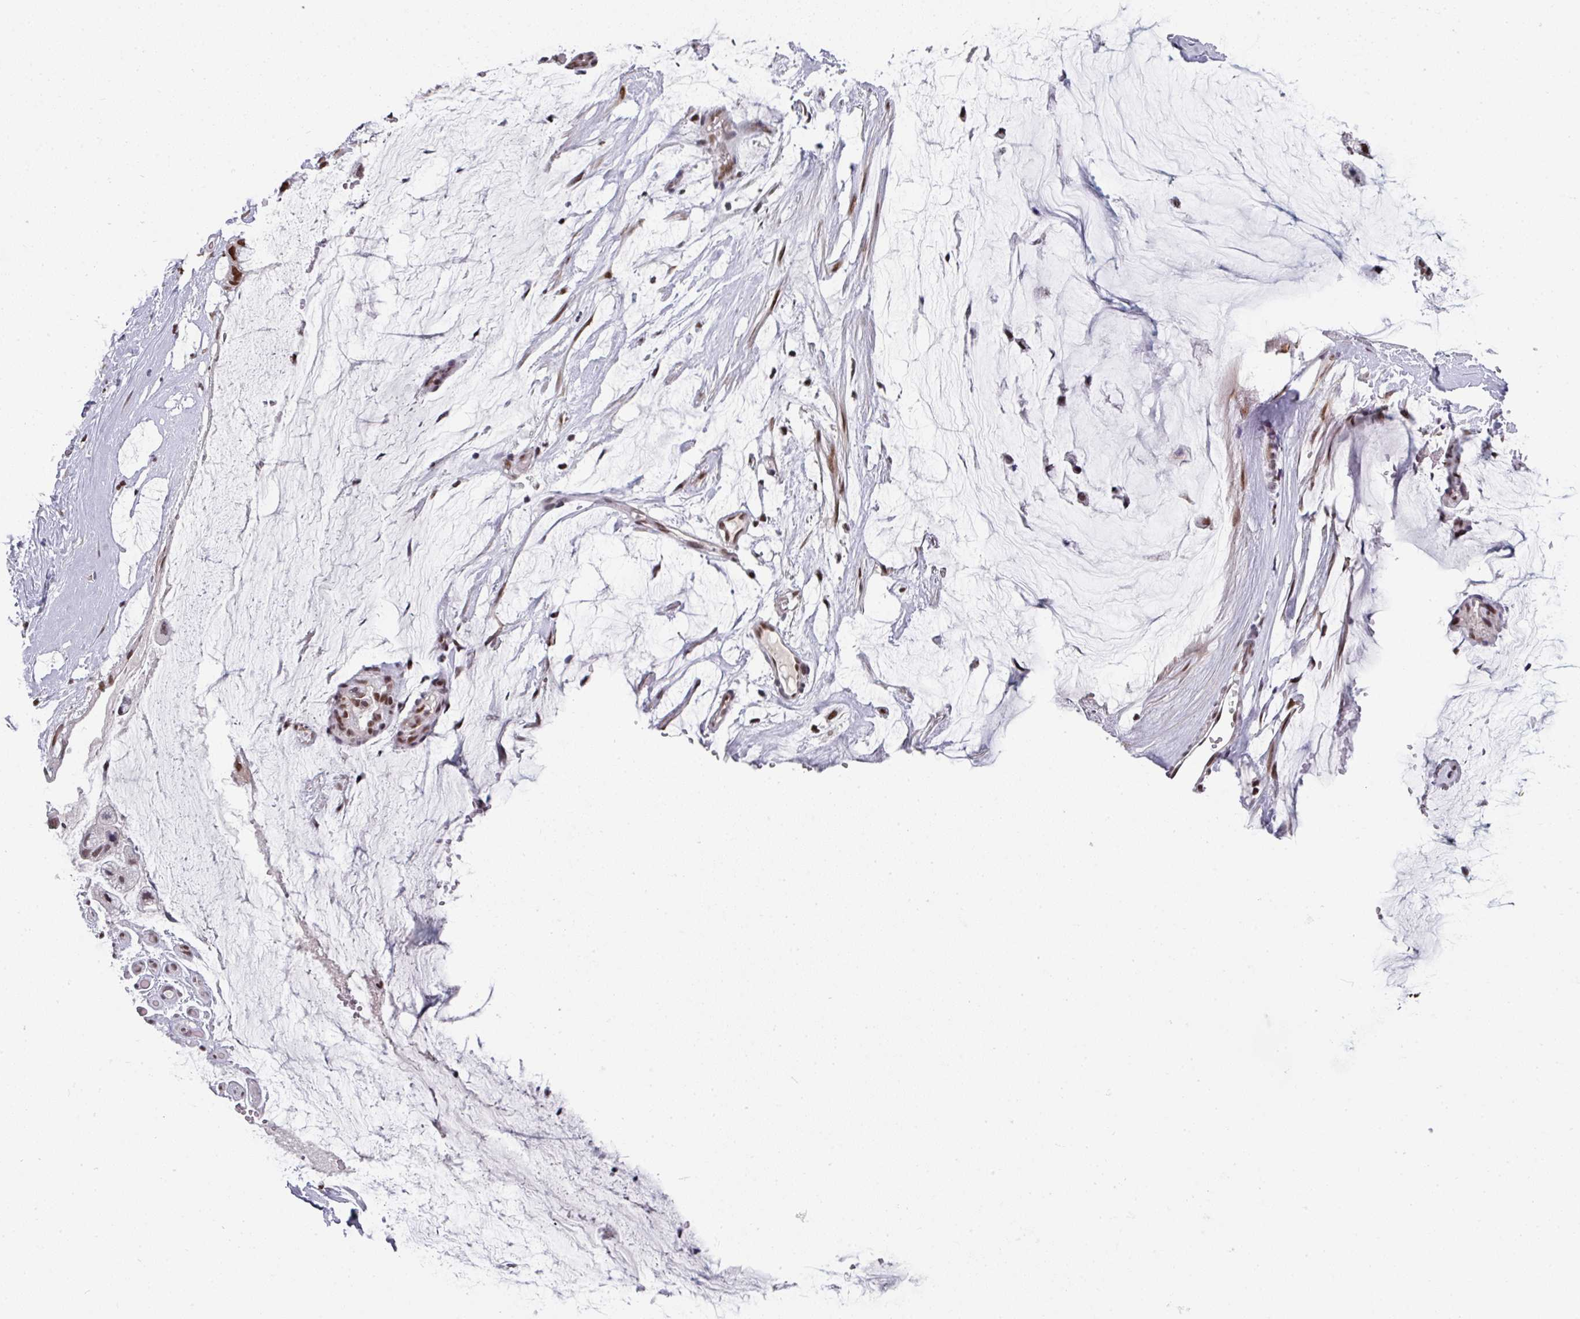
{"staining": {"intensity": "moderate", "quantity": ">75%", "location": "nuclear"}, "tissue": "ovarian cancer", "cell_type": "Tumor cells", "image_type": "cancer", "snomed": [{"axis": "morphology", "description": "Cystadenocarcinoma, mucinous, NOS"}, {"axis": "topography", "description": "Ovary"}], "caption": "Tumor cells exhibit medium levels of moderate nuclear staining in about >75% of cells in human ovarian mucinous cystadenocarcinoma.", "gene": "RAD50", "patient": {"sex": "female", "age": 39}}